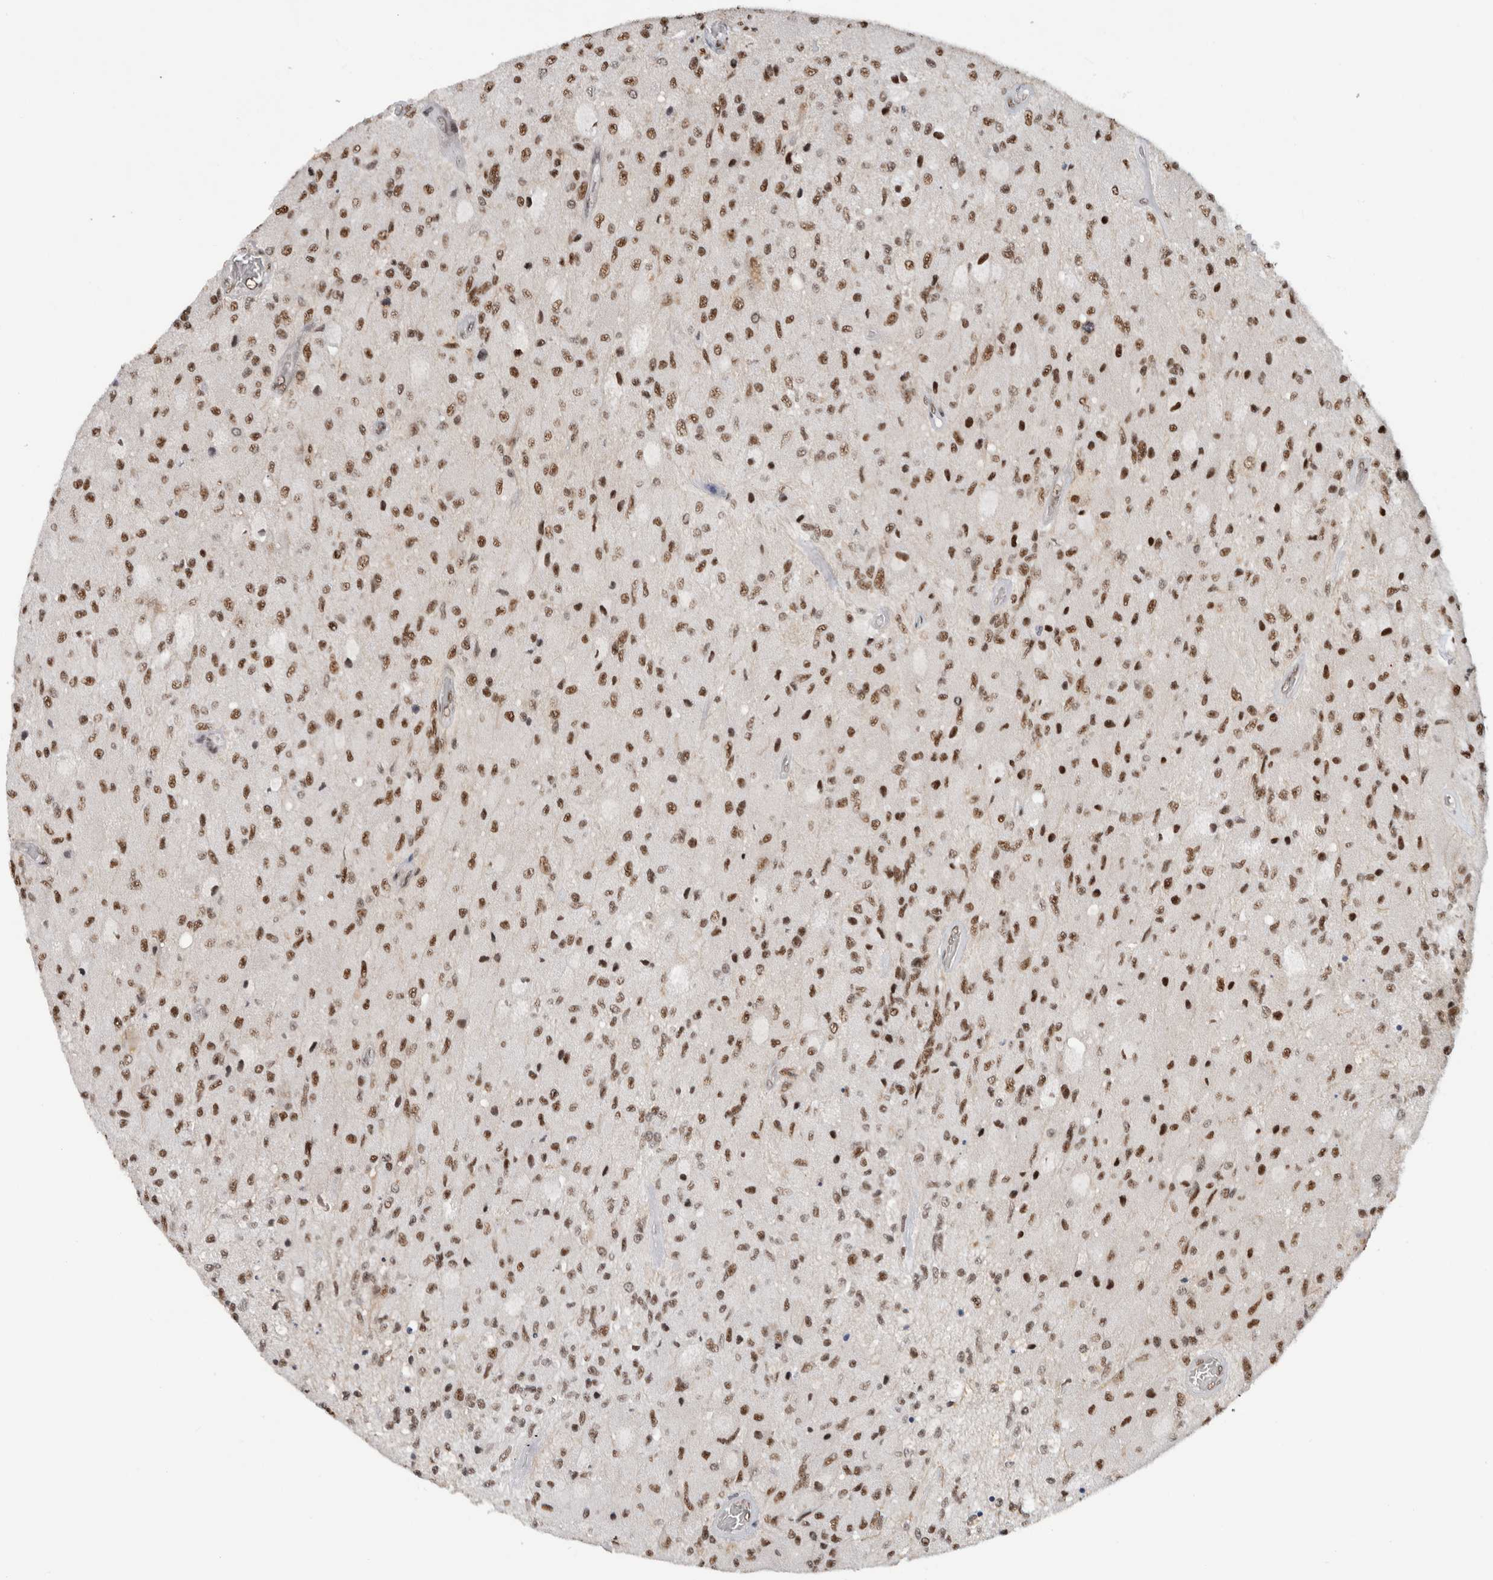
{"staining": {"intensity": "strong", "quantity": "25%-75%", "location": "nuclear"}, "tissue": "glioma", "cell_type": "Tumor cells", "image_type": "cancer", "snomed": [{"axis": "morphology", "description": "Normal tissue, NOS"}, {"axis": "morphology", "description": "Glioma, malignant, High grade"}, {"axis": "topography", "description": "Cerebral cortex"}], "caption": "Immunohistochemical staining of glioma shows high levels of strong nuclear expression in approximately 25%-75% of tumor cells.", "gene": "NCAPG2", "patient": {"sex": "male", "age": 77}}